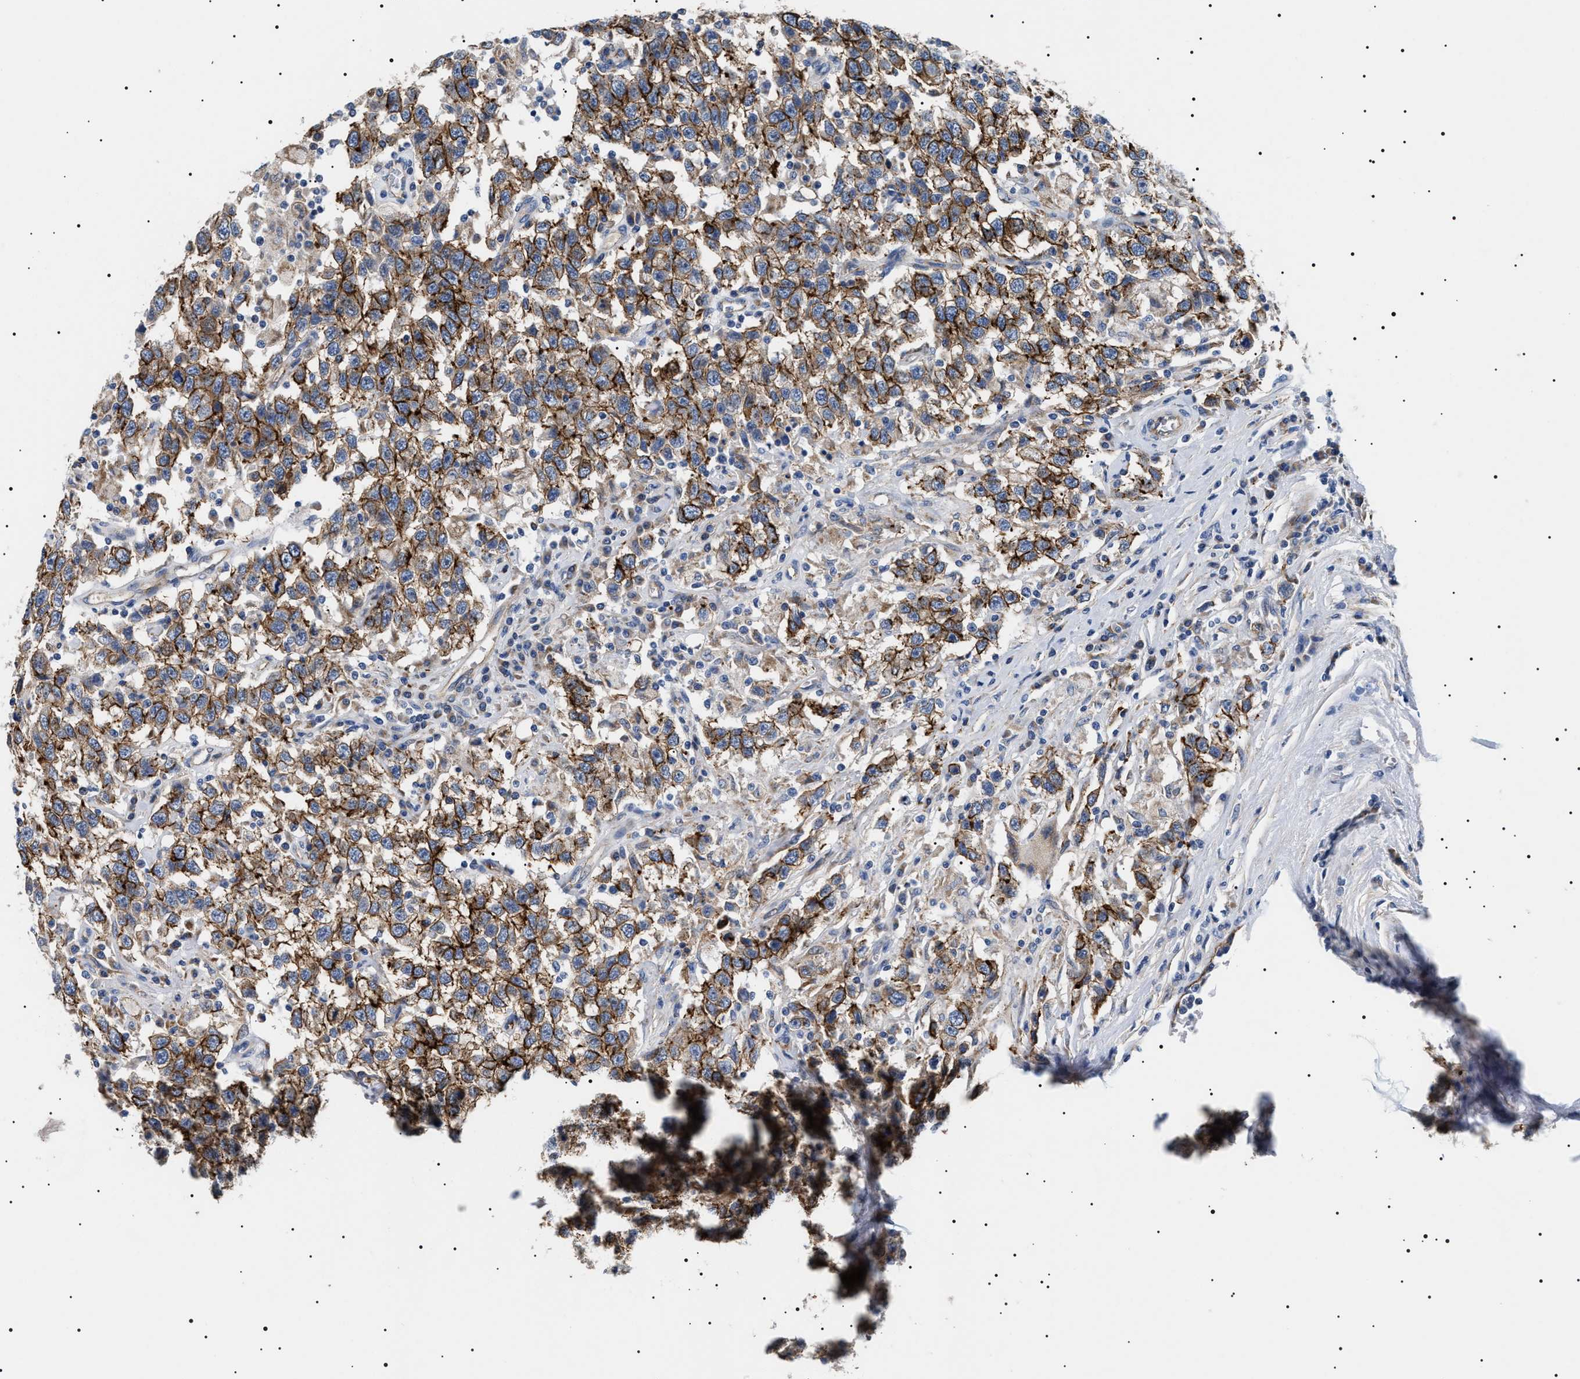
{"staining": {"intensity": "moderate", "quantity": ">75%", "location": "cytoplasmic/membranous"}, "tissue": "testis cancer", "cell_type": "Tumor cells", "image_type": "cancer", "snomed": [{"axis": "morphology", "description": "Seminoma, NOS"}, {"axis": "topography", "description": "Testis"}], "caption": "Protein staining exhibits moderate cytoplasmic/membranous expression in approximately >75% of tumor cells in testis cancer (seminoma).", "gene": "TMEM222", "patient": {"sex": "male", "age": 41}}